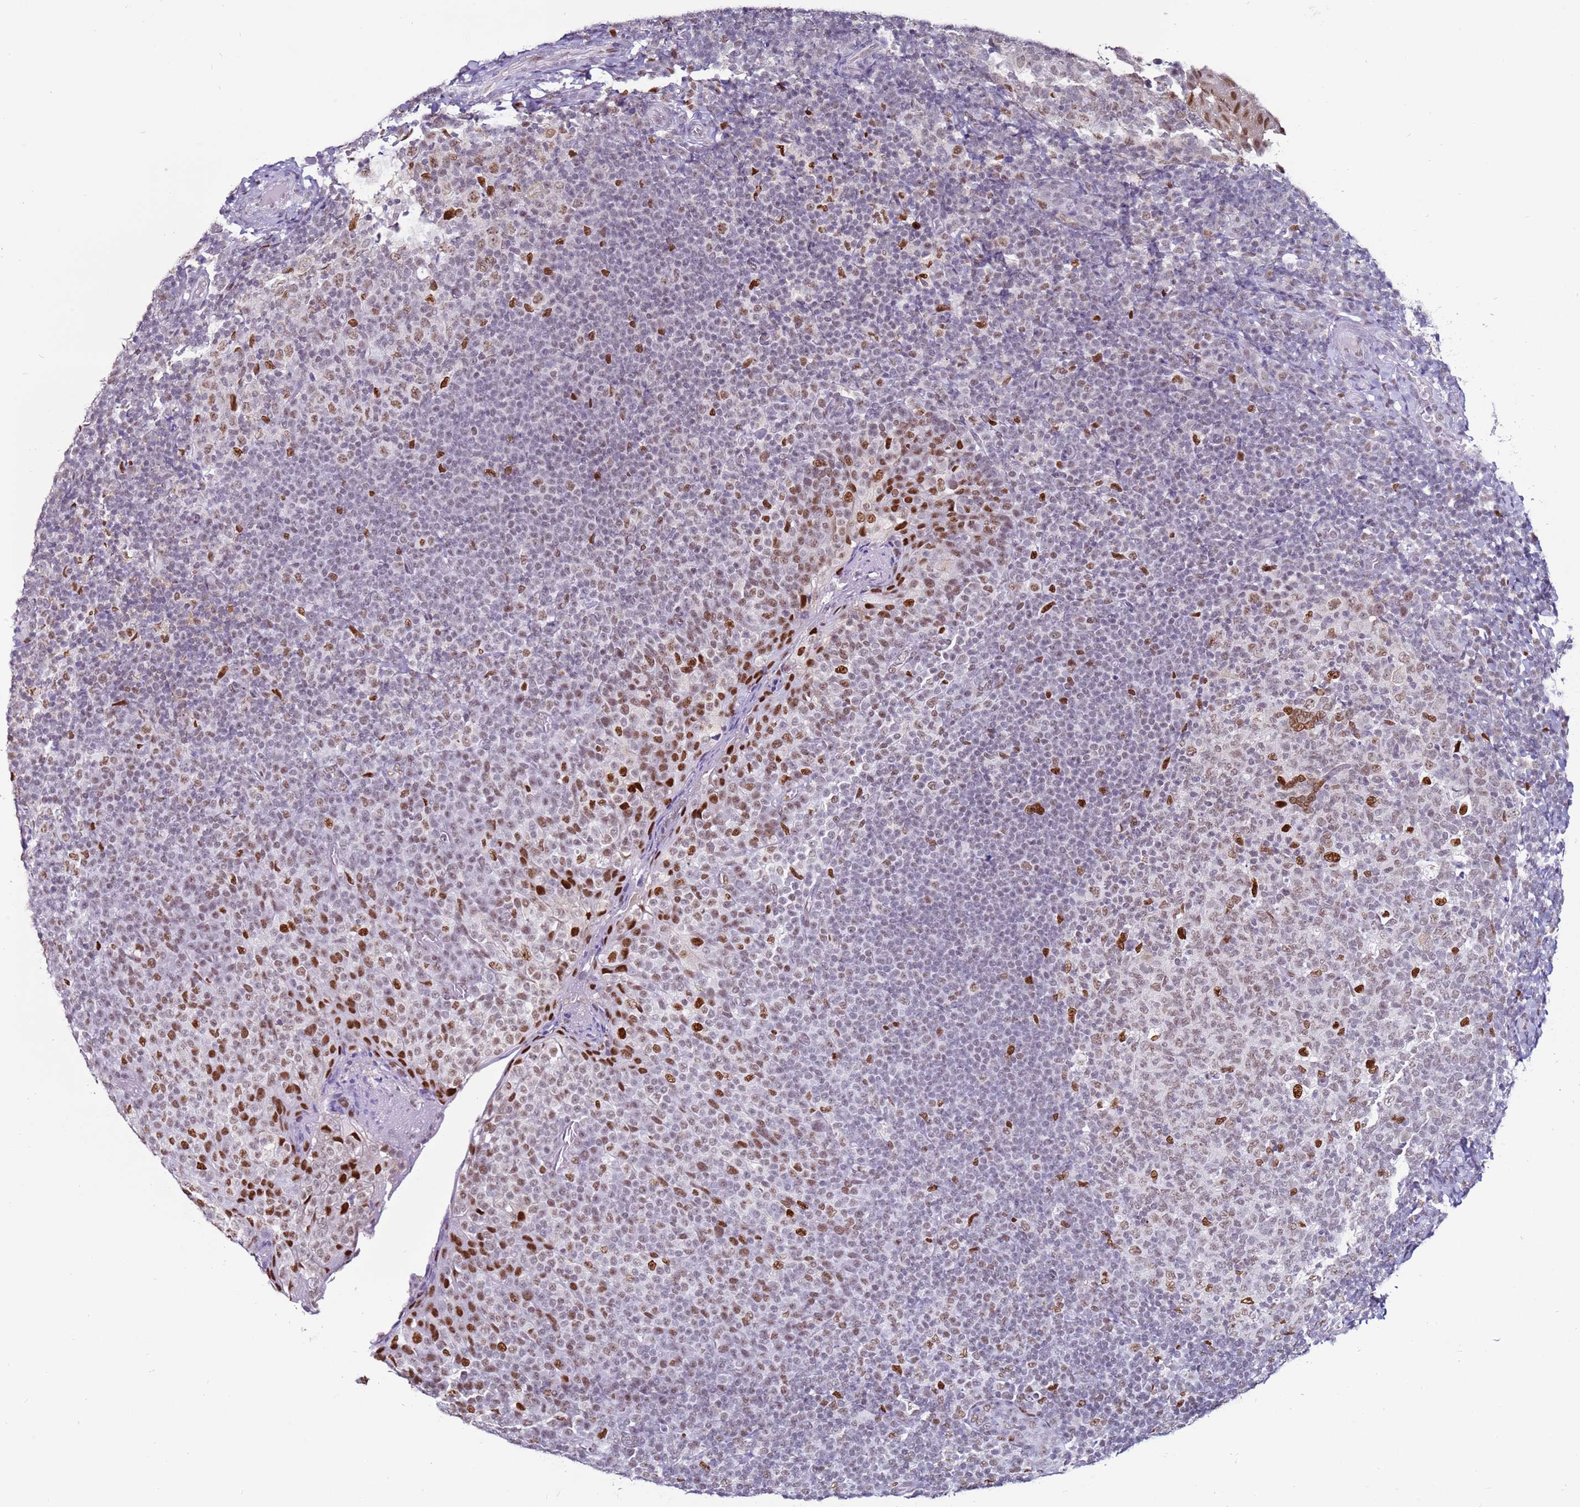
{"staining": {"intensity": "strong", "quantity": "<25%", "location": "nuclear"}, "tissue": "tonsil", "cell_type": "Germinal center cells", "image_type": "normal", "snomed": [{"axis": "morphology", "description": "Normal tissue, NOS"}, {"axis": "topography", "description": "Tonsil"}], "caption": "This micrograph displays normal tonsil stained with immunohistochemistry (IHC) to label a protein in brown. The nuclear of germinal center cells show strong positivity for the protein. Nuclei are counter-stained blue.", "gene": "KPNA4", "patient": {"sex": "female", "age": 19}}